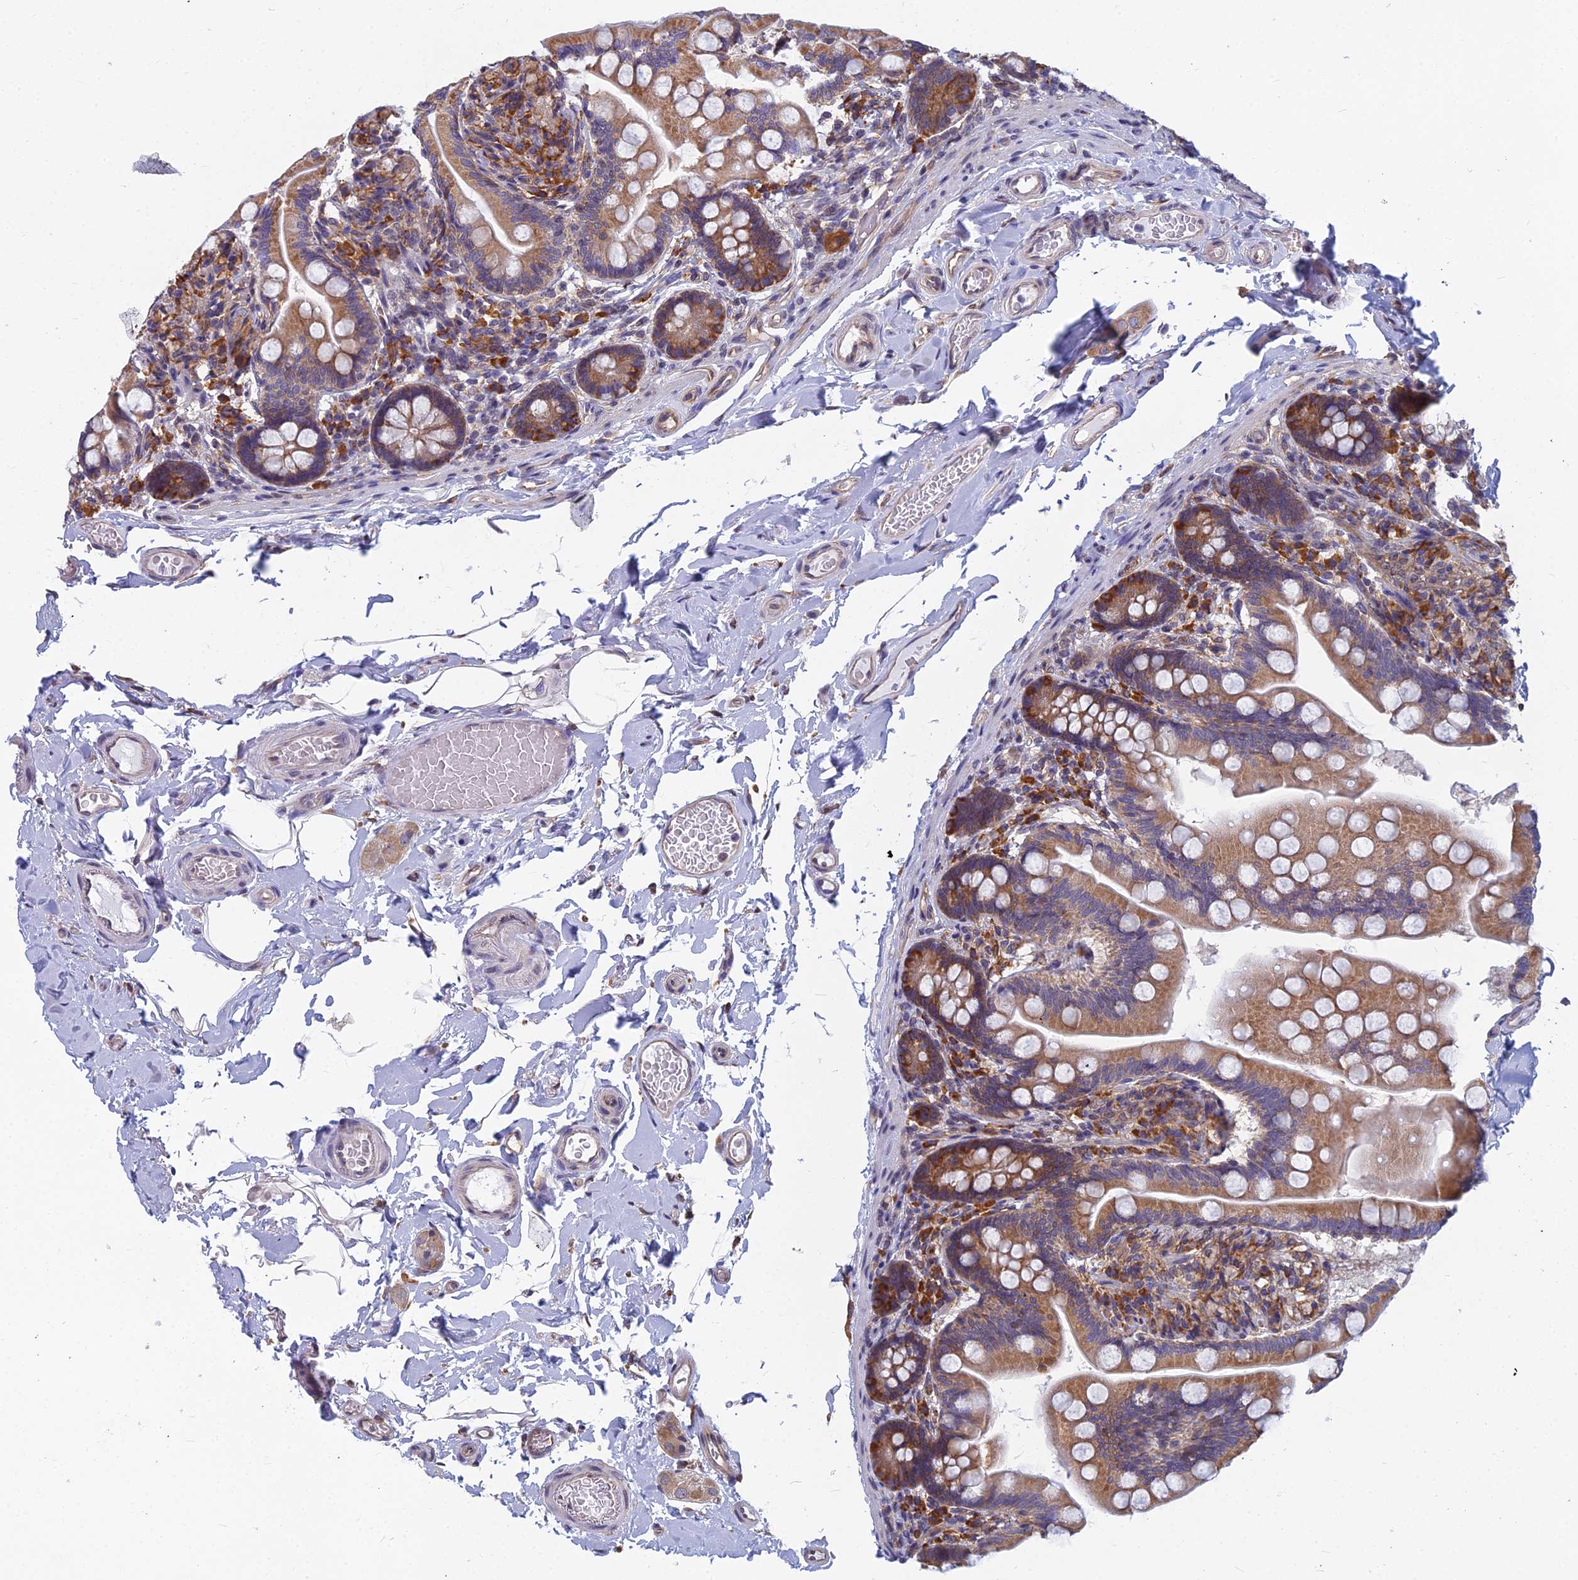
{"staining": {"intensity": "moderate", "quantity": ">75%", "location": "cytoplasmic/membranous"}, "tissue": "small intestine", "cell_type": "Glandular cells", "image_type": "normal", "snomed": [{"axis": "morphology", "description": "Normal tissue, NOS"}, {"axis": "topography", "description": "Small intestine"}], "caption": "IHC micrograph of benign human small intestine stained for a protein (brown), which displays medium levels of moderate cytoplasmic/membranous positivity in approximately >75% of glandular cells.", "gene": "KIAA1143", "patient": {"sex": "female", "age": 64}}